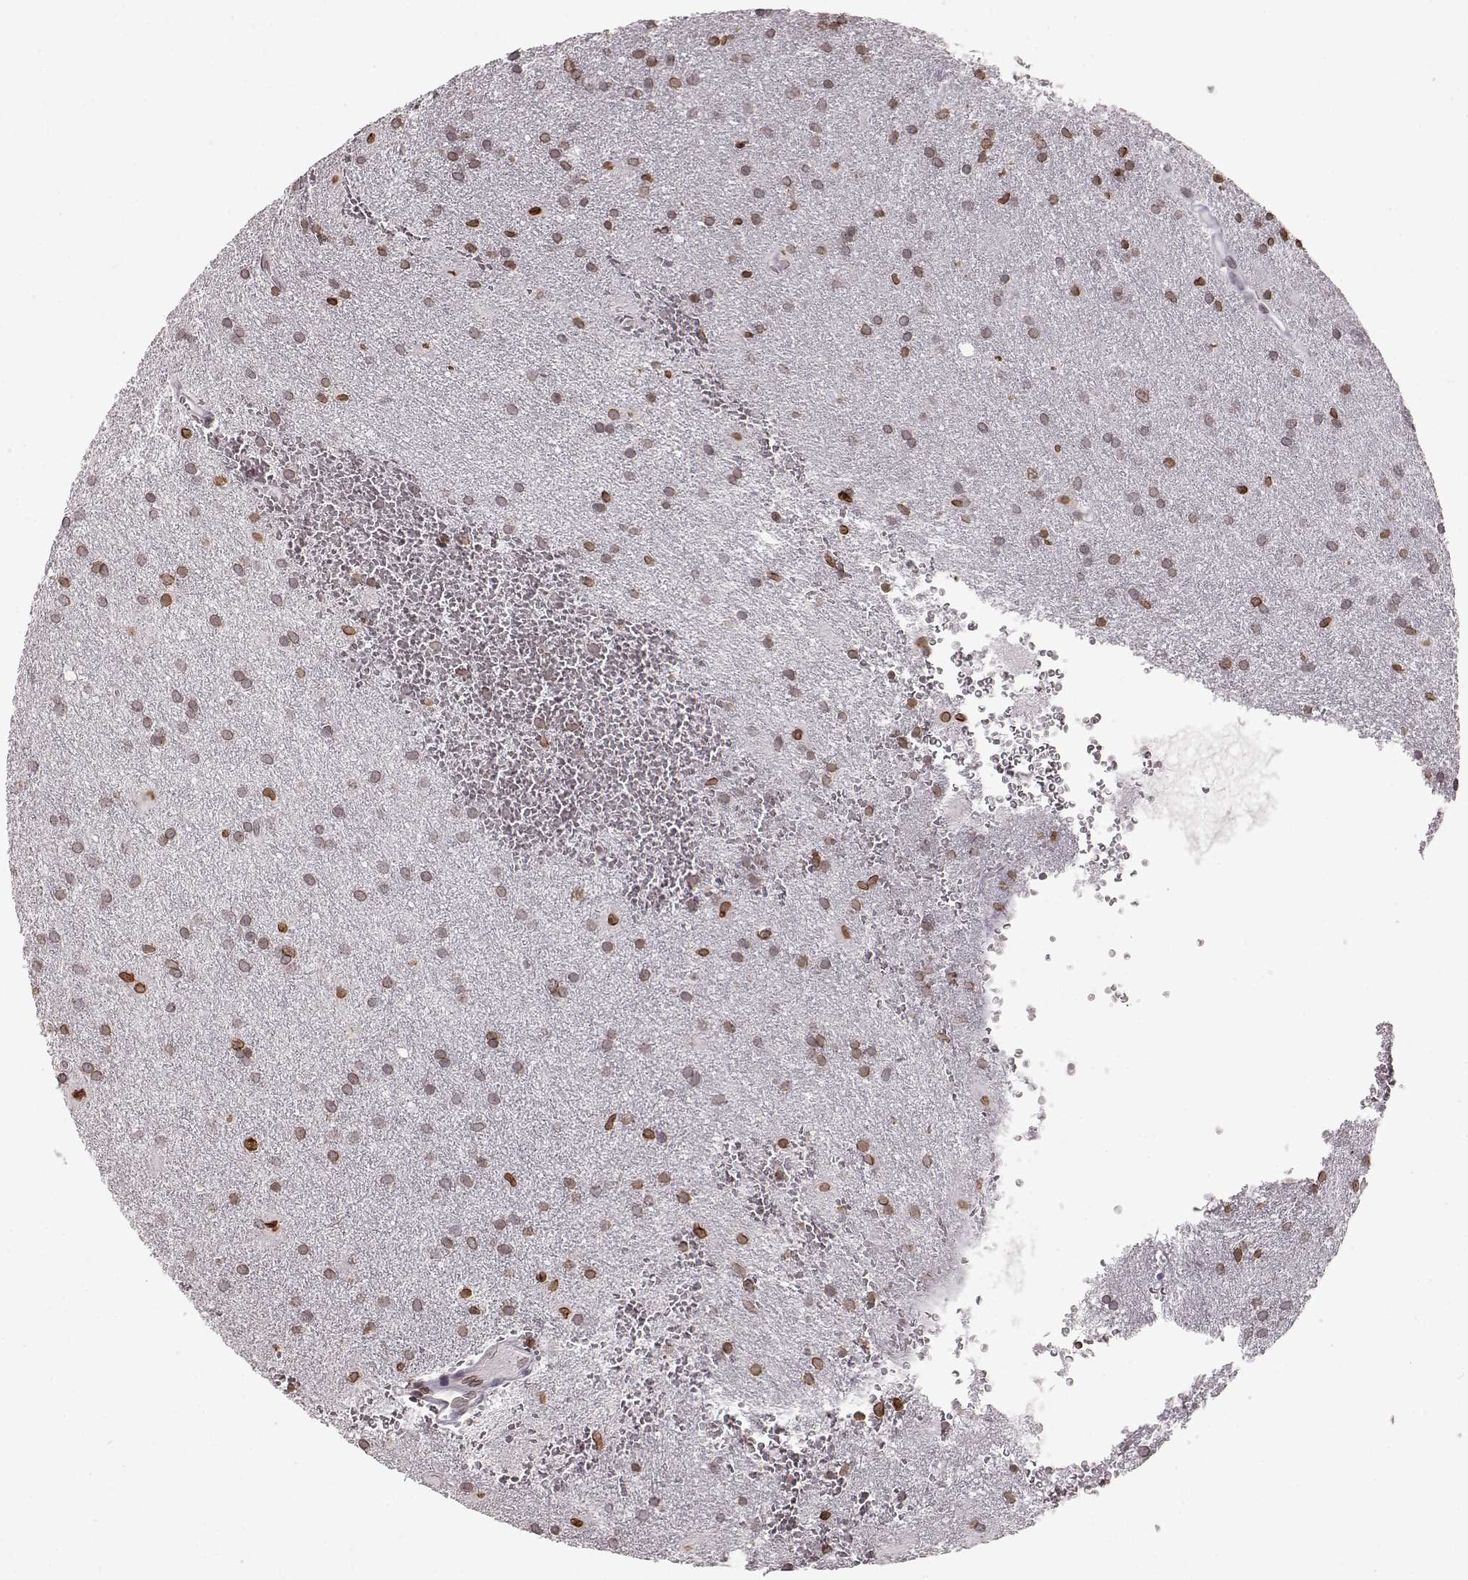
{"staining": {"intensity": "weak", "quantity": ">75%", "location": "cytoplasmic/membranous,nuclear"}, "tissue": "glioma", "cell_type": "Tumor cells", "image_type": "cancer", "snomed": [{"axis": "morphology", "description": "Glioma, malignant, Low grade"}, {"axis": "topography", "description": "Brain"}], "caption": "This is a micrograph of immunohistochemistry (IHC) staining of malignant glioma (low-grade), which shows weak staining in the cytoplasmic/membranous and nuclear of tumor cells.", "gene": "DCAF12", "patient": {"sex": "male", "age": 58}}